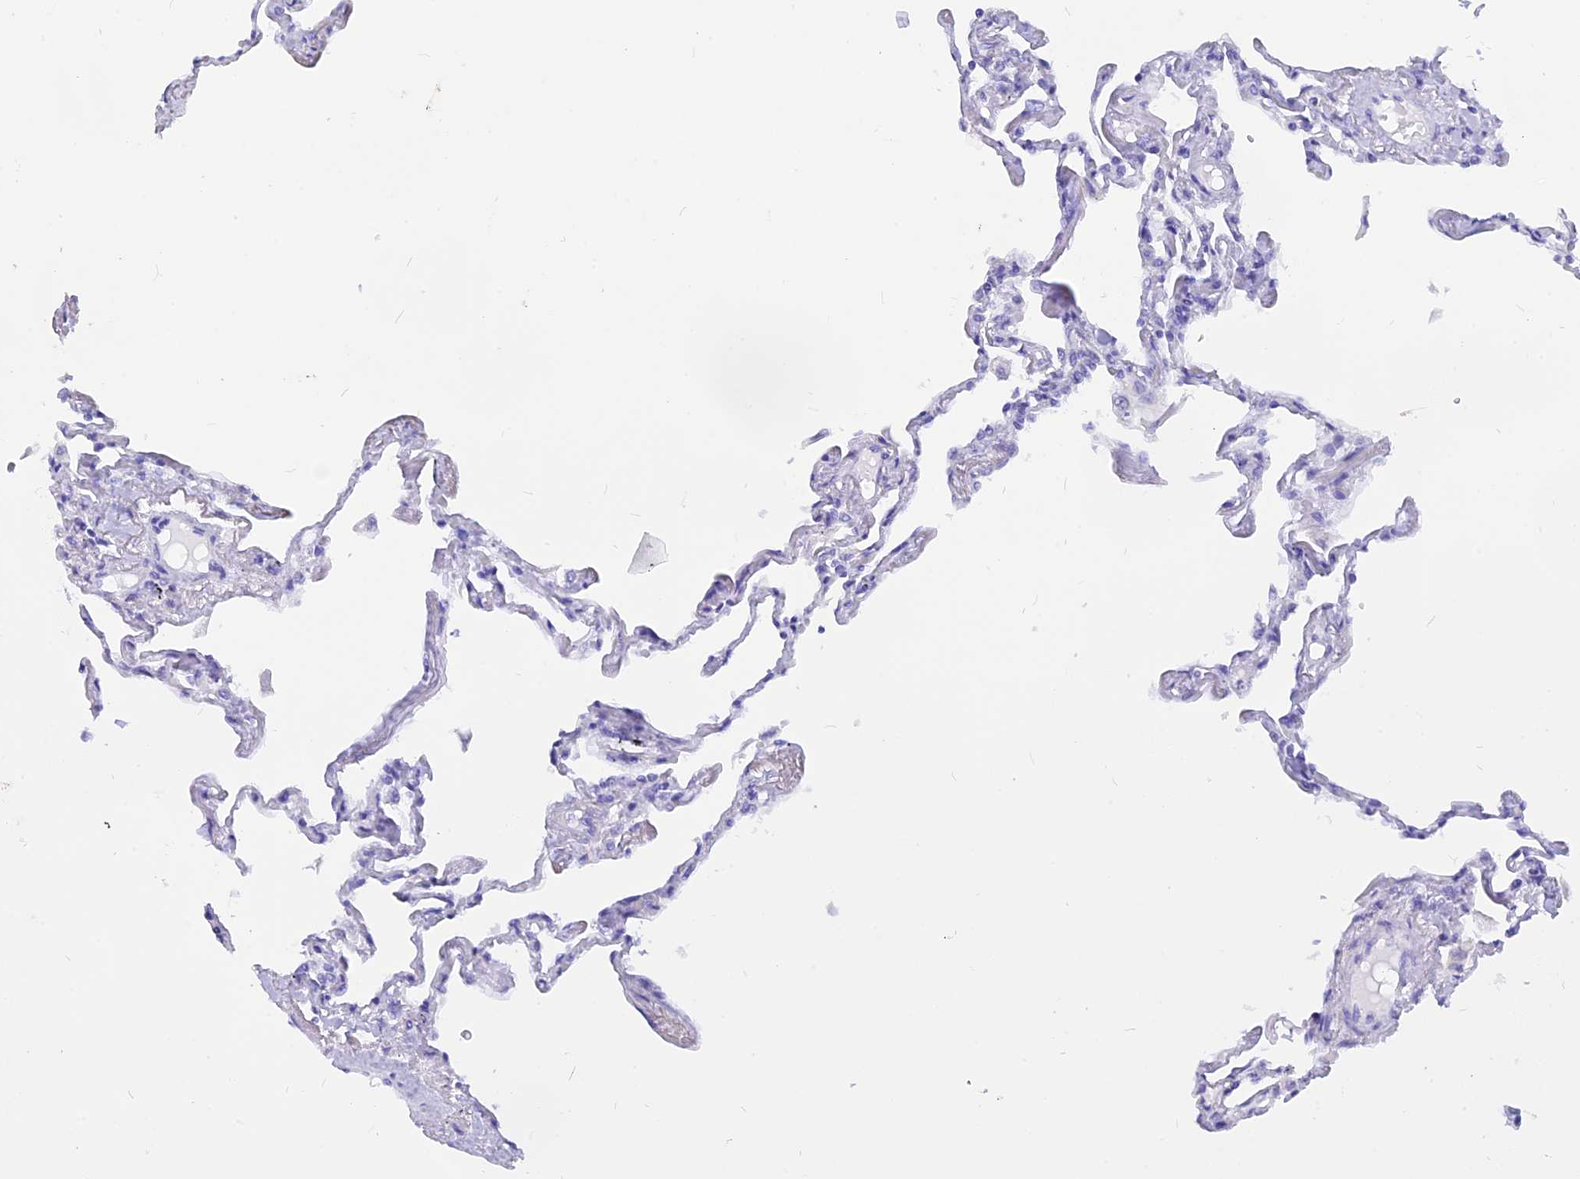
{"staining": {"intensity": "negative", "quantity": "none", "location": "none"}, "tissue": "lung", "cell_type": "Alveolar cells", "image_type": "normal", "snomed": [{"axis": "morphology", "description": "Normal tissue, NOS"}, {"axis": "topography", "description": "Lung"}], "caption": "Human lung stained for a protein using immunohistochemistry demonstrates no positivity in alveolar cells.", "gene": "ISCA1", "patient": {"sex": "female", "age": 67}}